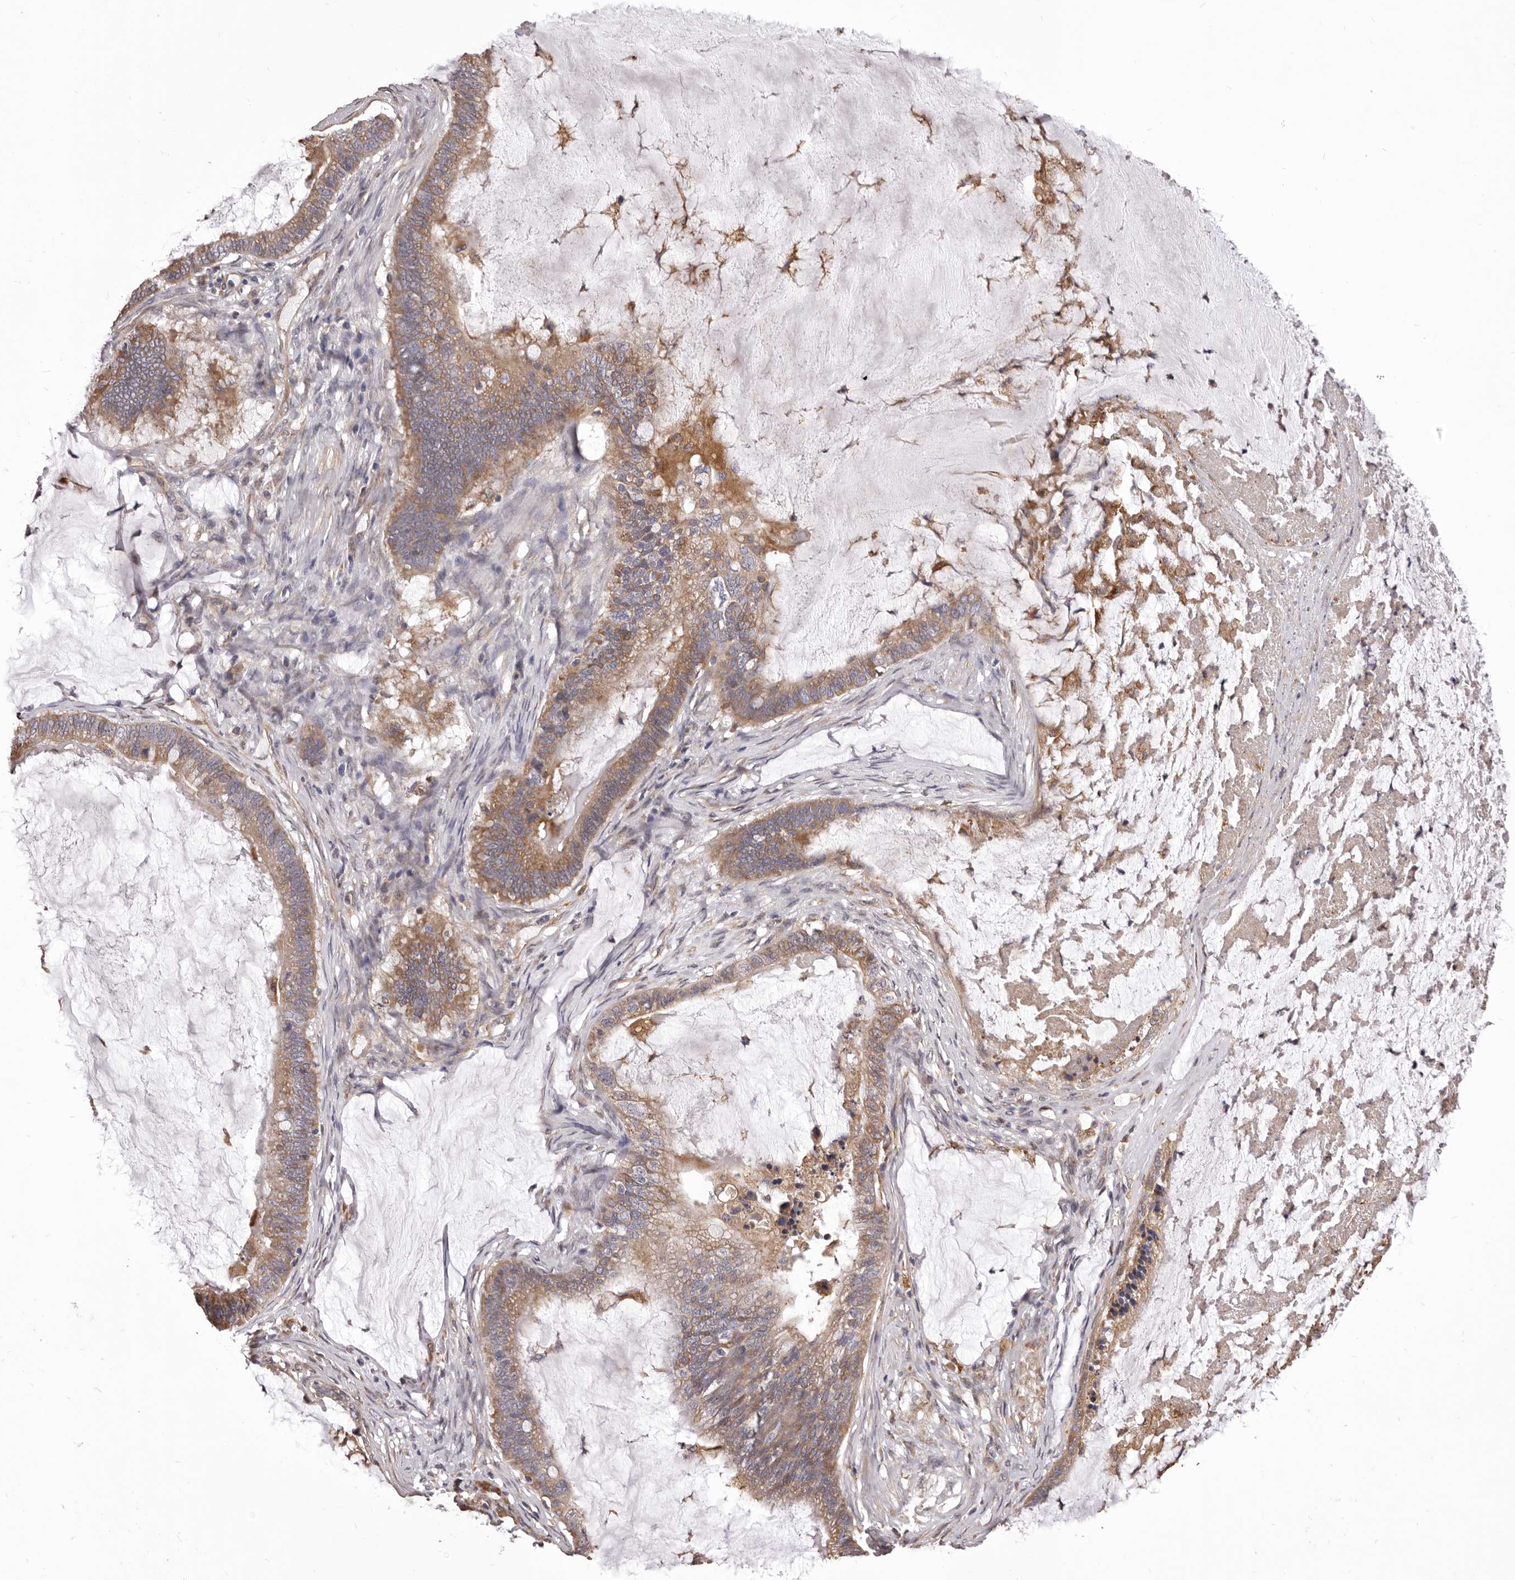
{"staining": {"intensity": "moderate", "quantity": ">75%", "location": "cytoplasmic/membranous"}, "tissue": "ovarian cancer", "cell_type": "Tumor cells", "image_type": "cancer", "snomed": [{"axis": "morphology", "description": "Cystadenocarcinoma, mucinous, NOS"}, {"axis": "topography", "description": "Ovary"}], "caption": "Immunohistochemical staining of human mucinous cystadenocarcinoma (ovarian) demonstrates medium levels of moderate cytoplasmic/membranous protein staining in about >75% of tumor cells.", "gene": "CEP104", "patient": {"sex": "female", "age": 61}}